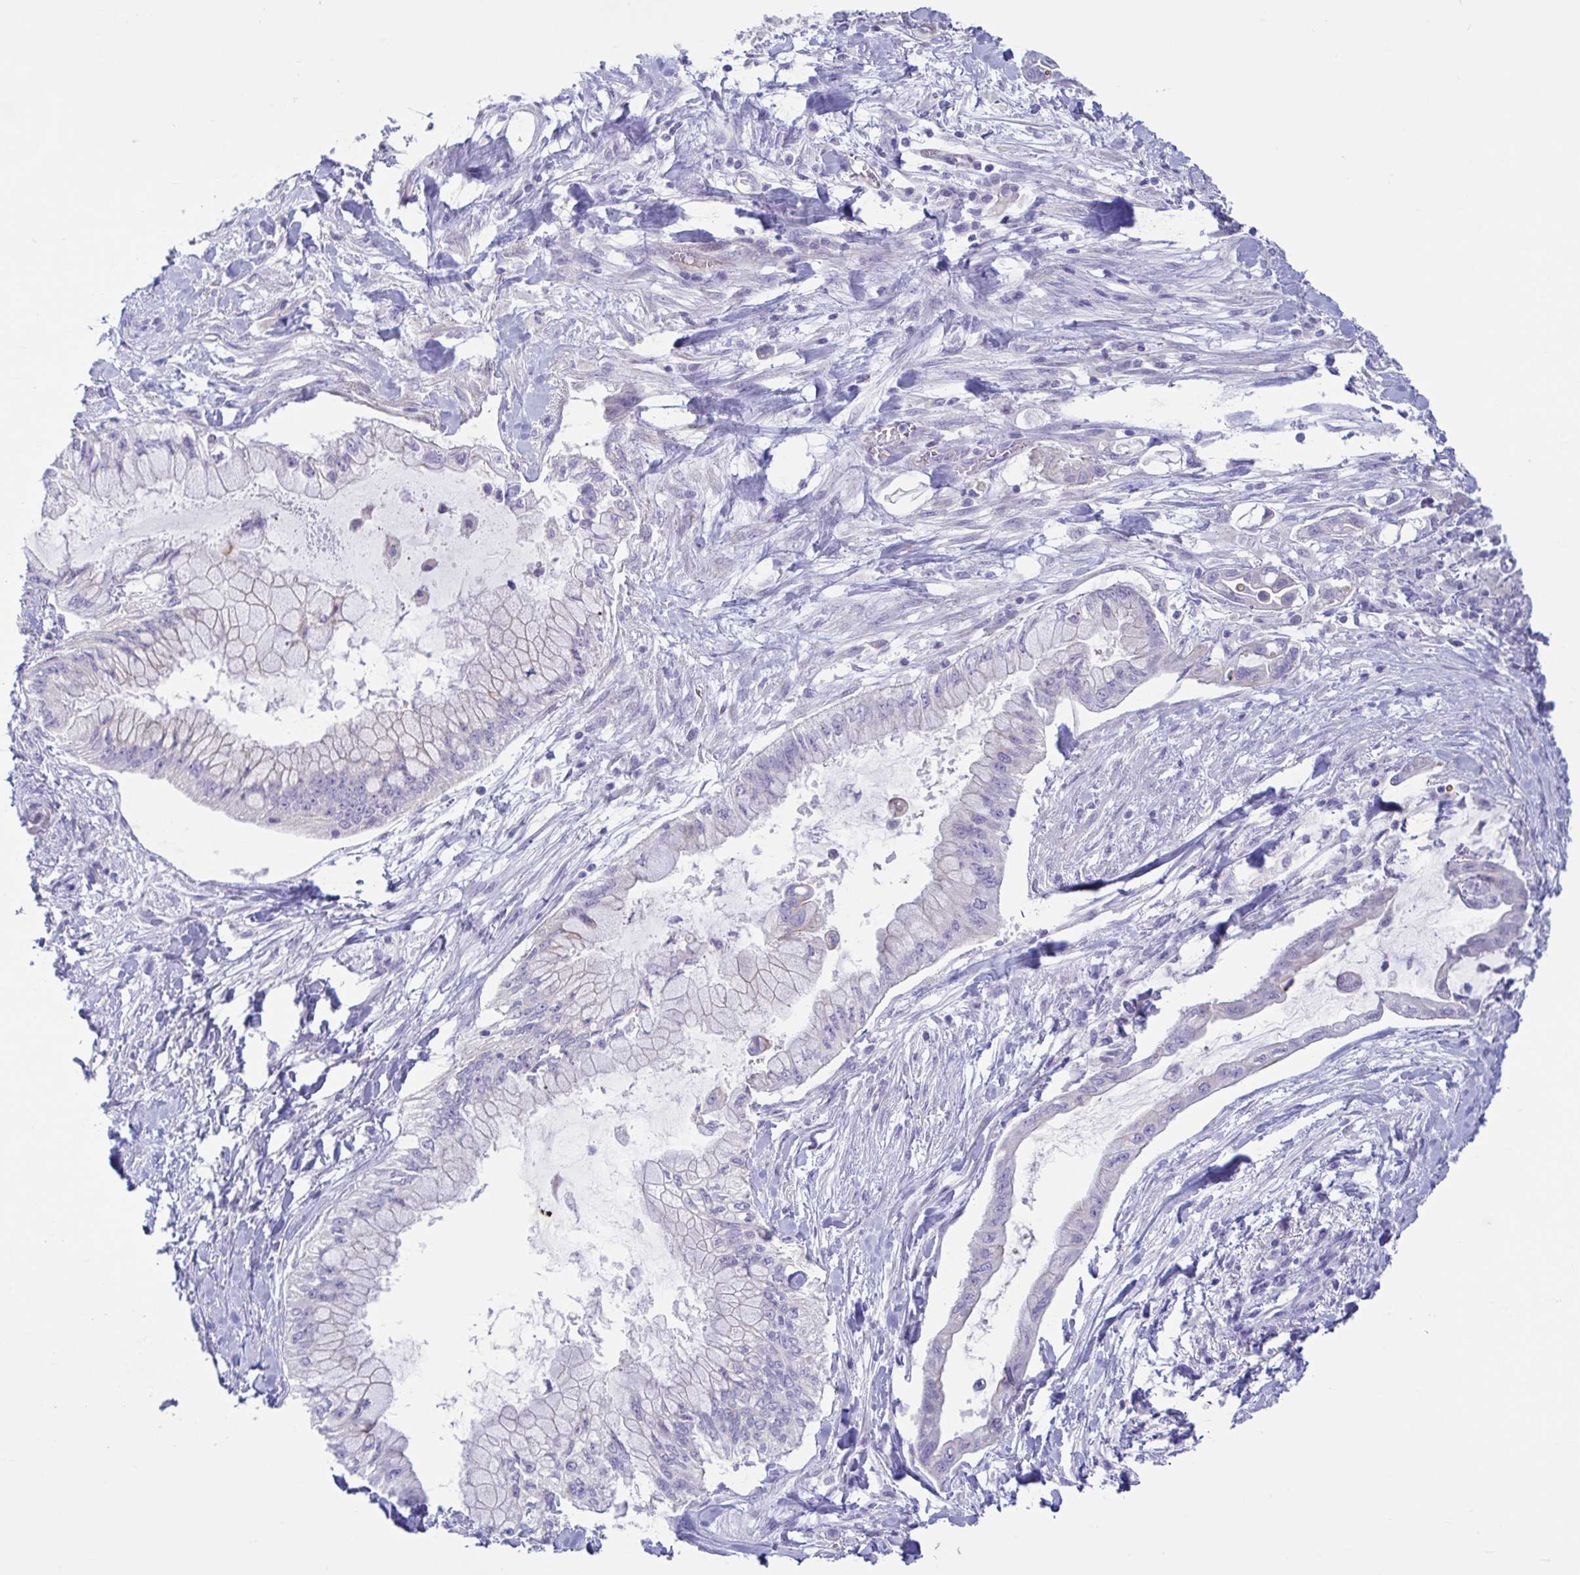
{"staining": {"intensity": "negative", "quantity": "none", "location": "none"}, "tissue": "pancreatic cancer", "cell_type": "Tumor cells", "image_type": "cancer", "snomed": [{"axis": "morphology", "description": "Adenocarcinoma, NOS"}, {"axis": "topography", "description": "Pancreas"}], "caption": "High magnification brightfield microscopy of pancreatic cancer (adenocarcinoma) stained with DAB (brown) and counterstained with hematoxylin (blue): tumor cells show no significant positivity. The staining was performed using DAB (3,3'-diaminobenzidine) to visualize the protein expression in brown, while the nuclei were stained in blue with hematoxylin (Magnification: 20x).", "gene": "TNNI2", "patient": {"sex": "male", "age": 48}}